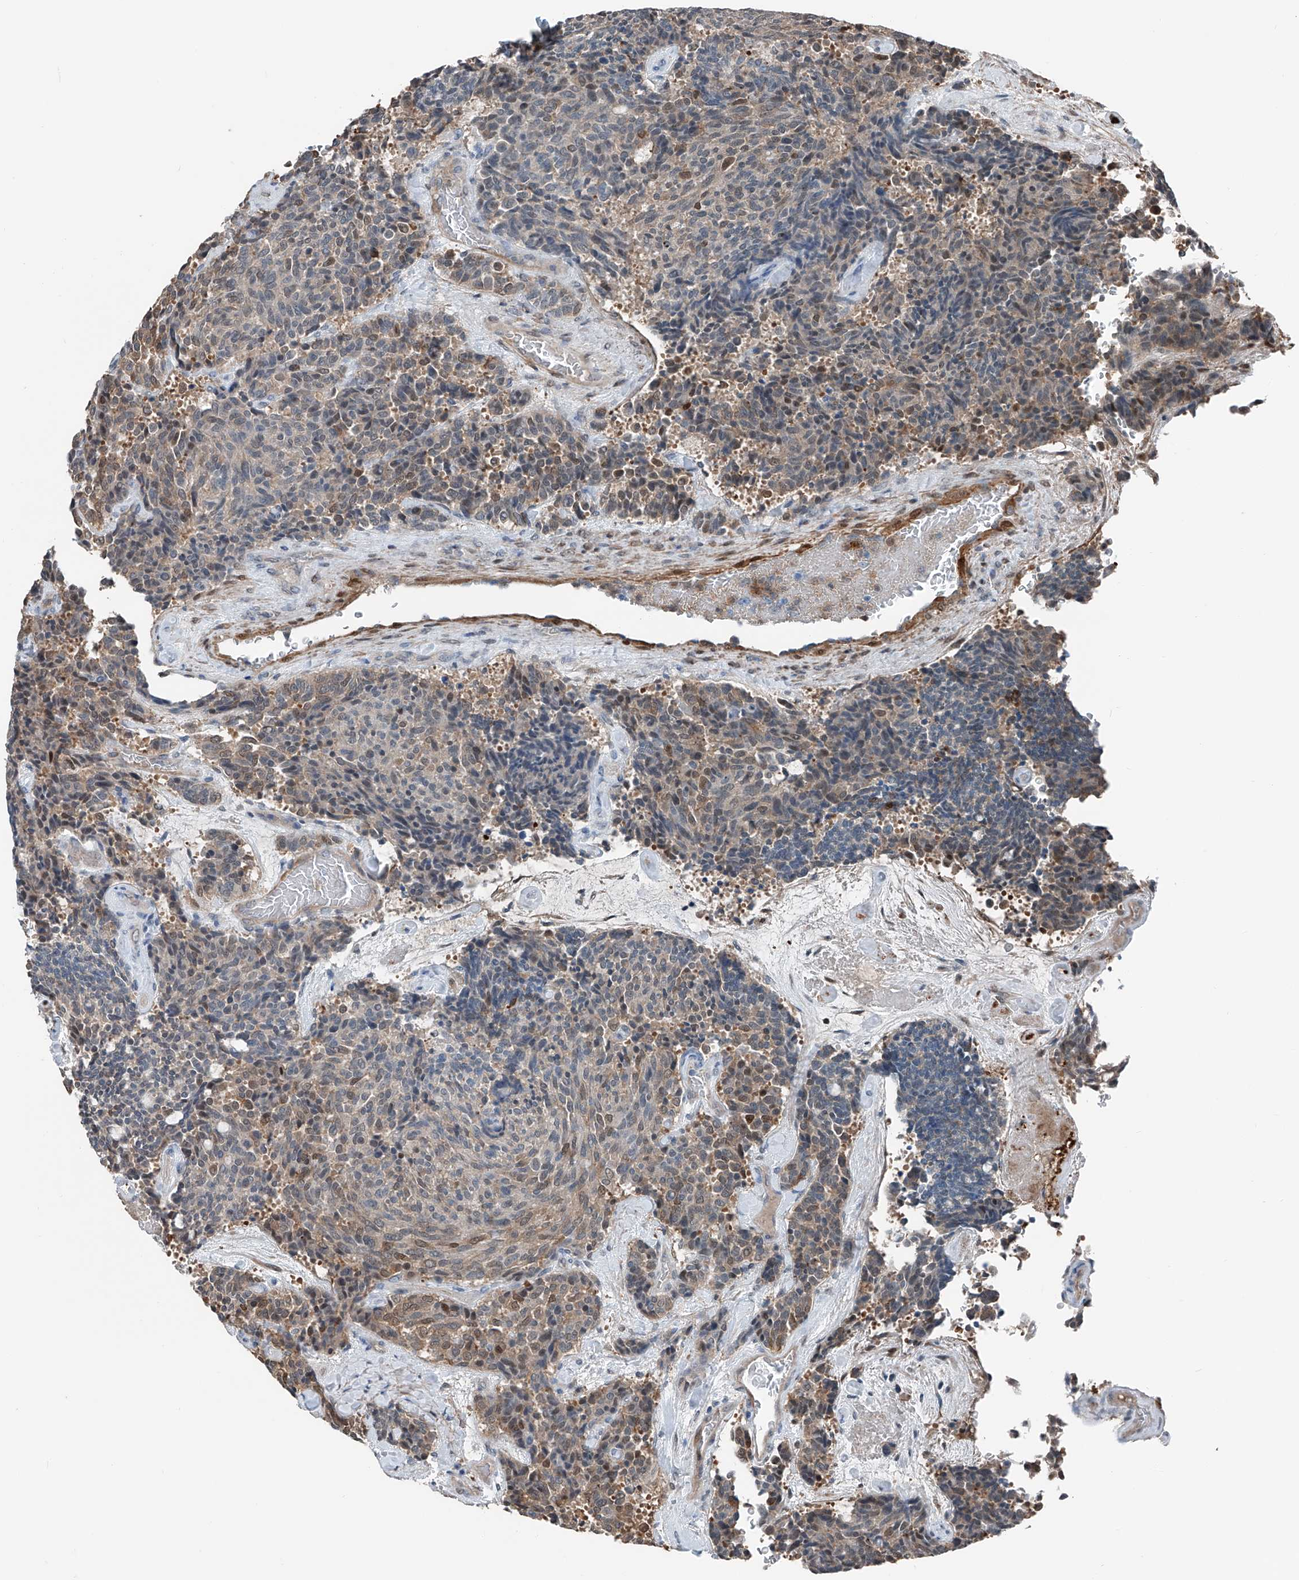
{"staining": {"intensity": "negative", "quantity": "none", "location": "none"}, "tissue": "carcinoid", "cell_type": "Tumor cells", "image_type": "cancer", "snomed": [{"axis": "morphology", "description": "Carcinoid, malignant, NOS"}, {"axis": "topography", "description": "Pancreas"}], "caption": "The photomicrograph demonstrates no staining of tumor cells in carcinoid.", "gene": "HSPA6", "patient": {"sex": "female", "age": 54}}